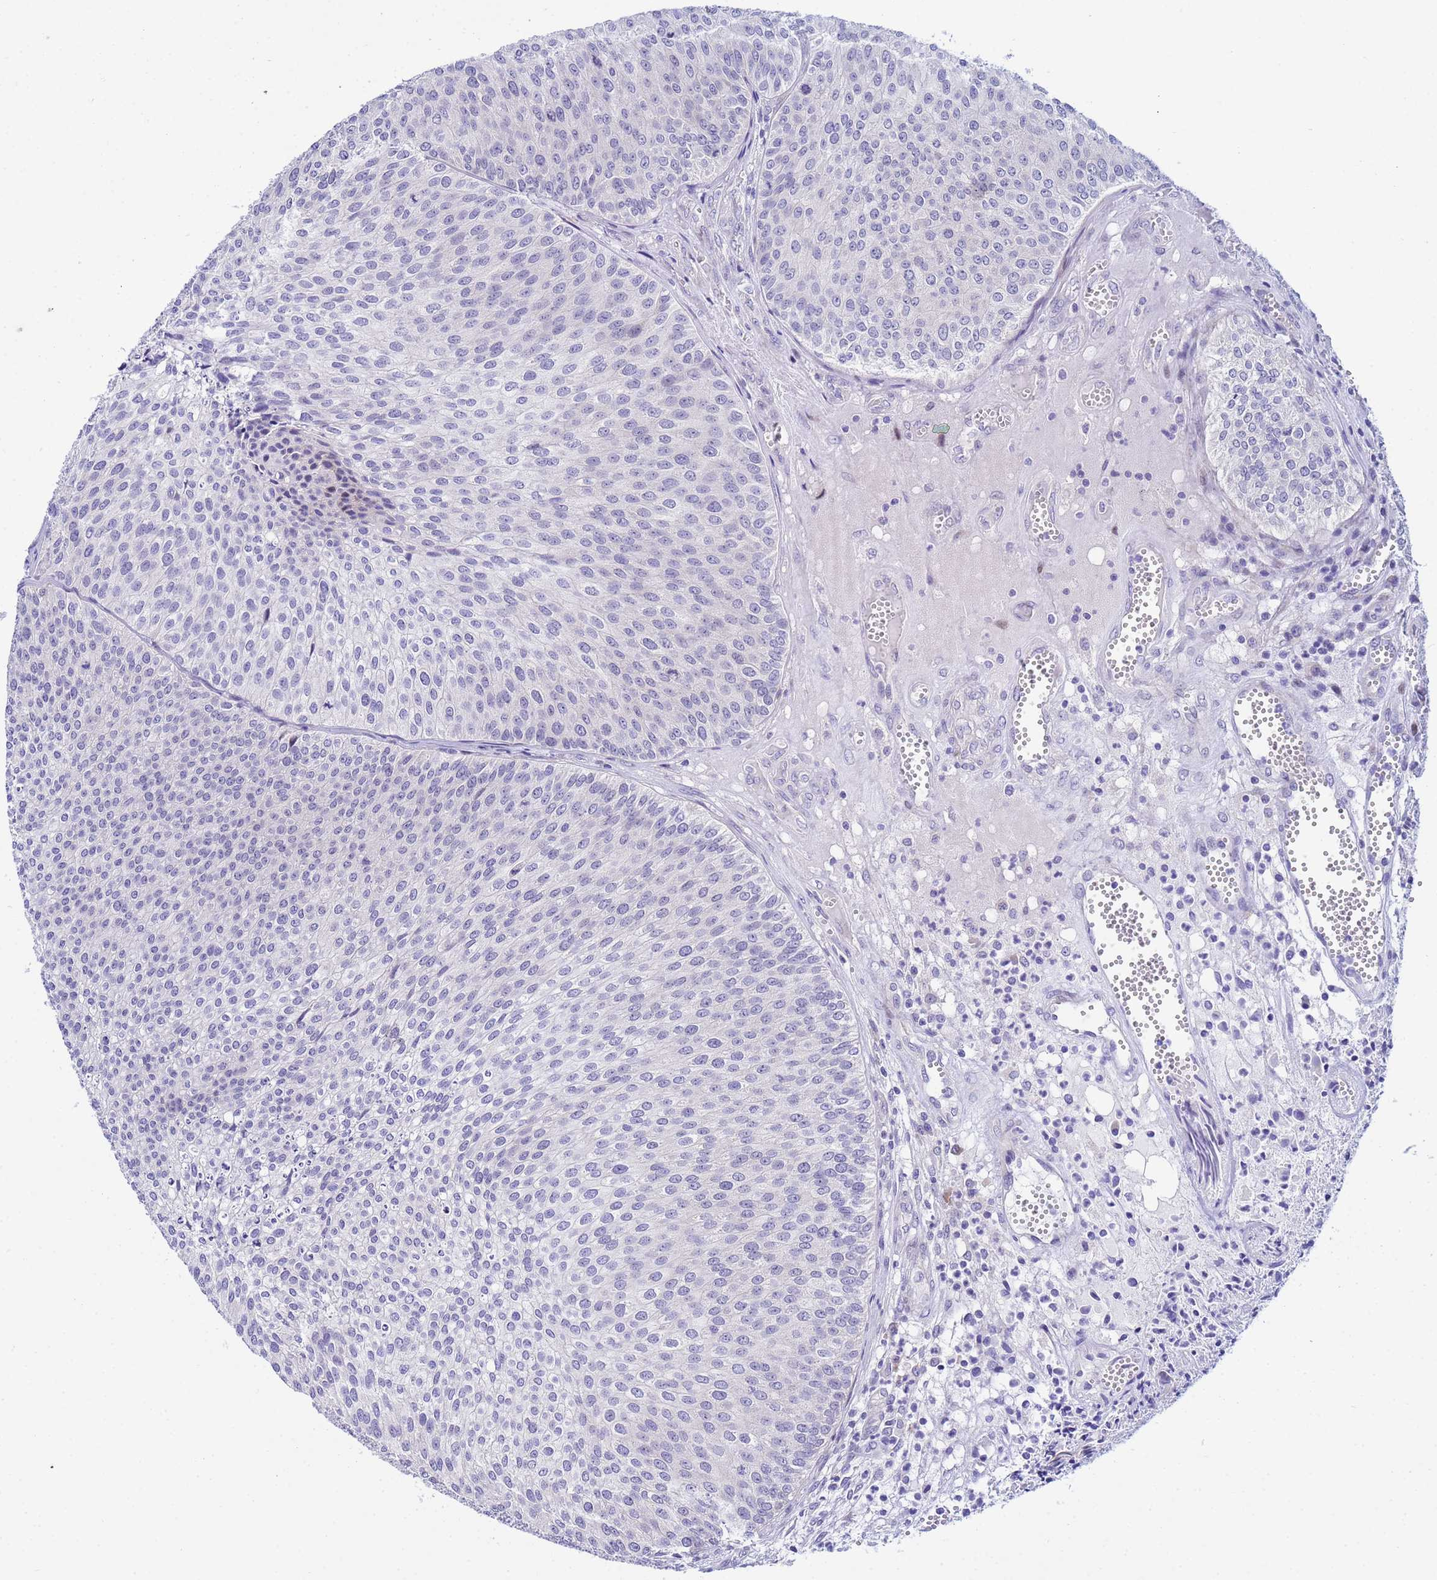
{"staining": {"intensity": "negative", "quantity": "none", "location": "none"}, "tissue": "urothelial cancer", "cell_type": "Tumor cells", "image_type": "cancer", "snomed": [{"axis": "morphology", "description": "Urothelial carcinoma, Low grade"}, {"axis": "topography", "description": "Urinary bladder"}], "caption": "Urothelial cancer was stained to show a protein in brown. There is no significant expression in tumor cells.", "gene": "IGSF11", "patient": {"sex": "male", "age": 84}}